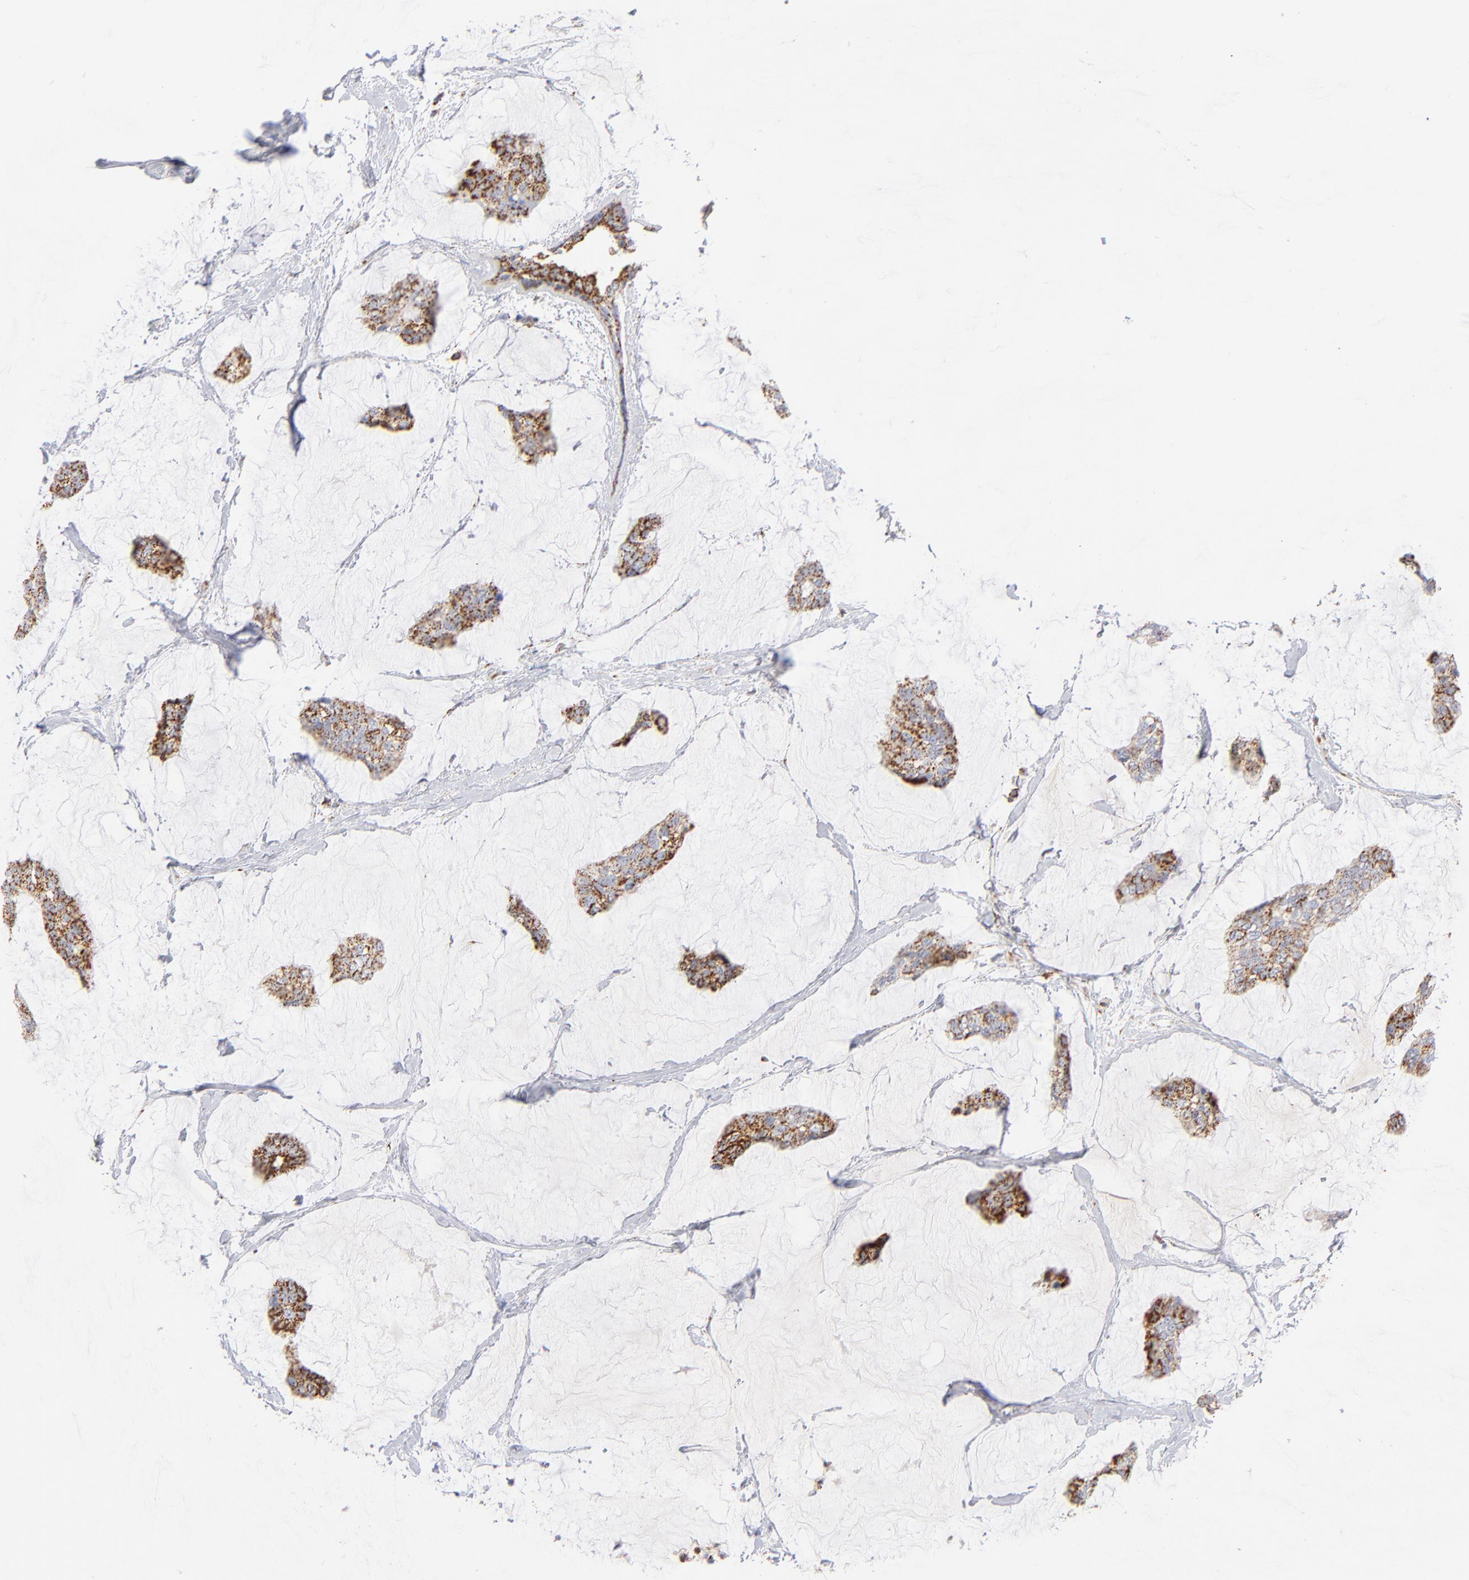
{"staining": {"intensity": "moderate", "quantity": ">75%", "location": "cytoplasmic/membranous"}, "tissue": "breast cancer", "cell_type": "Tumor cells", "image_type": "cancer", "snomed": [{"axis": "morphology", "description": "Duct carcinoma"}, {"axis": "topography", "description": "Breast"}], "caption": "Immunohistochemistry (IHC) micrograph of human intraductal carcinoma (breast) stained for a protein (brown), which displays medium levels of moderate cytoplasmic/membranous expression in approximately >75% of tumor cells.", "gene": "DLAT", "patient": {"sex": "female", "age": 93}}